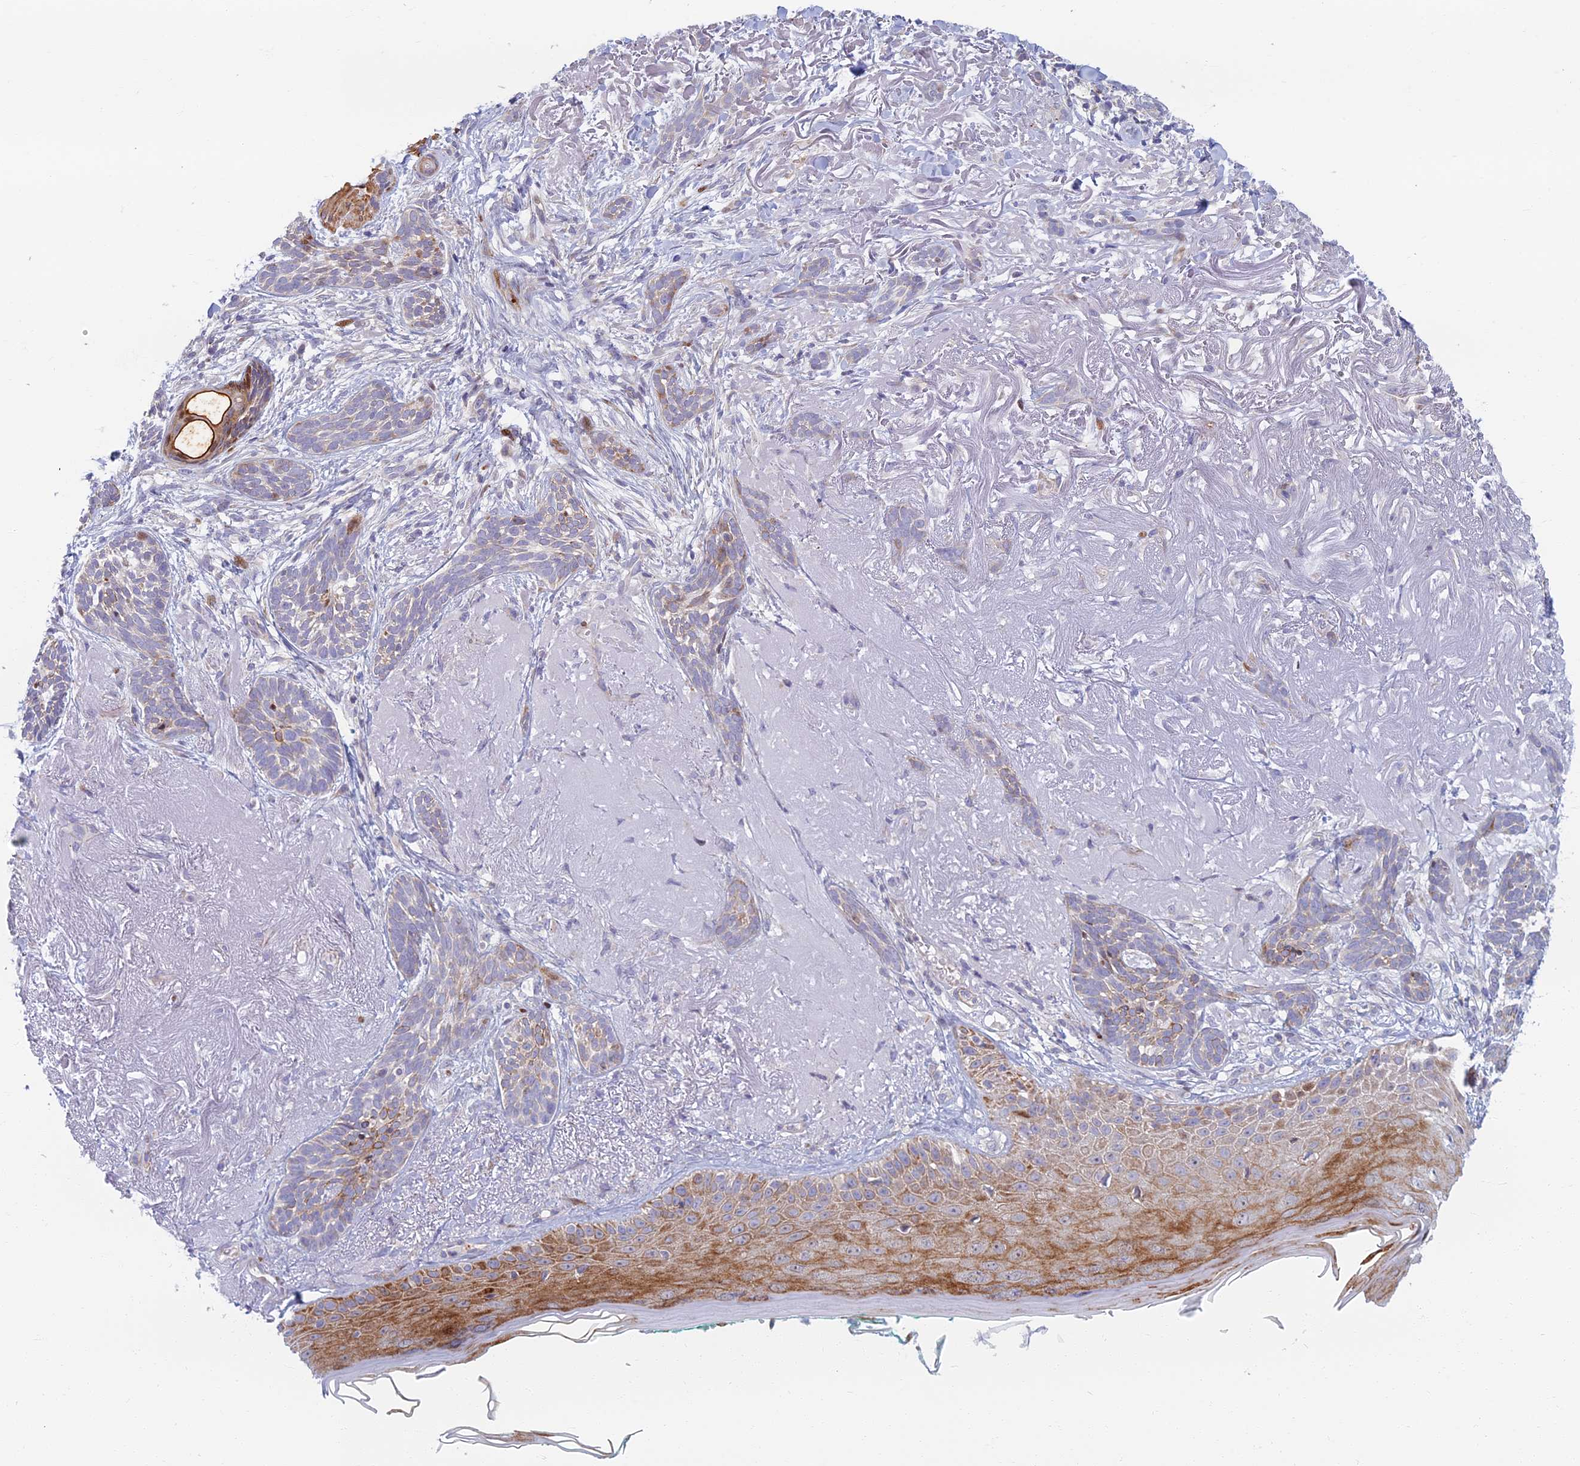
{"staining": {"intensity": "moderate", "quantity": "<25%", "location": "cytoplasmic/membranous"}, "tissue": "skin cancer", "cell_type": "Tumor cells", "image_type": "cancer", "snomed": [{"axis": "morphology", "description": "Basal cell carcinoma"}, {"axis": "topography", "description": "Skin"}], "caption": "Immunohistochemical staining of human skin basal cell carcinoma demonstrates low levels of moderate cytoplasmic/membranous protein staining in about <25% of tumor cells. The protein is shown in brown color, while the nuclei are stained blue.", "gene": "C15orf40", "patient": {"sex": "male", "age": 71}}